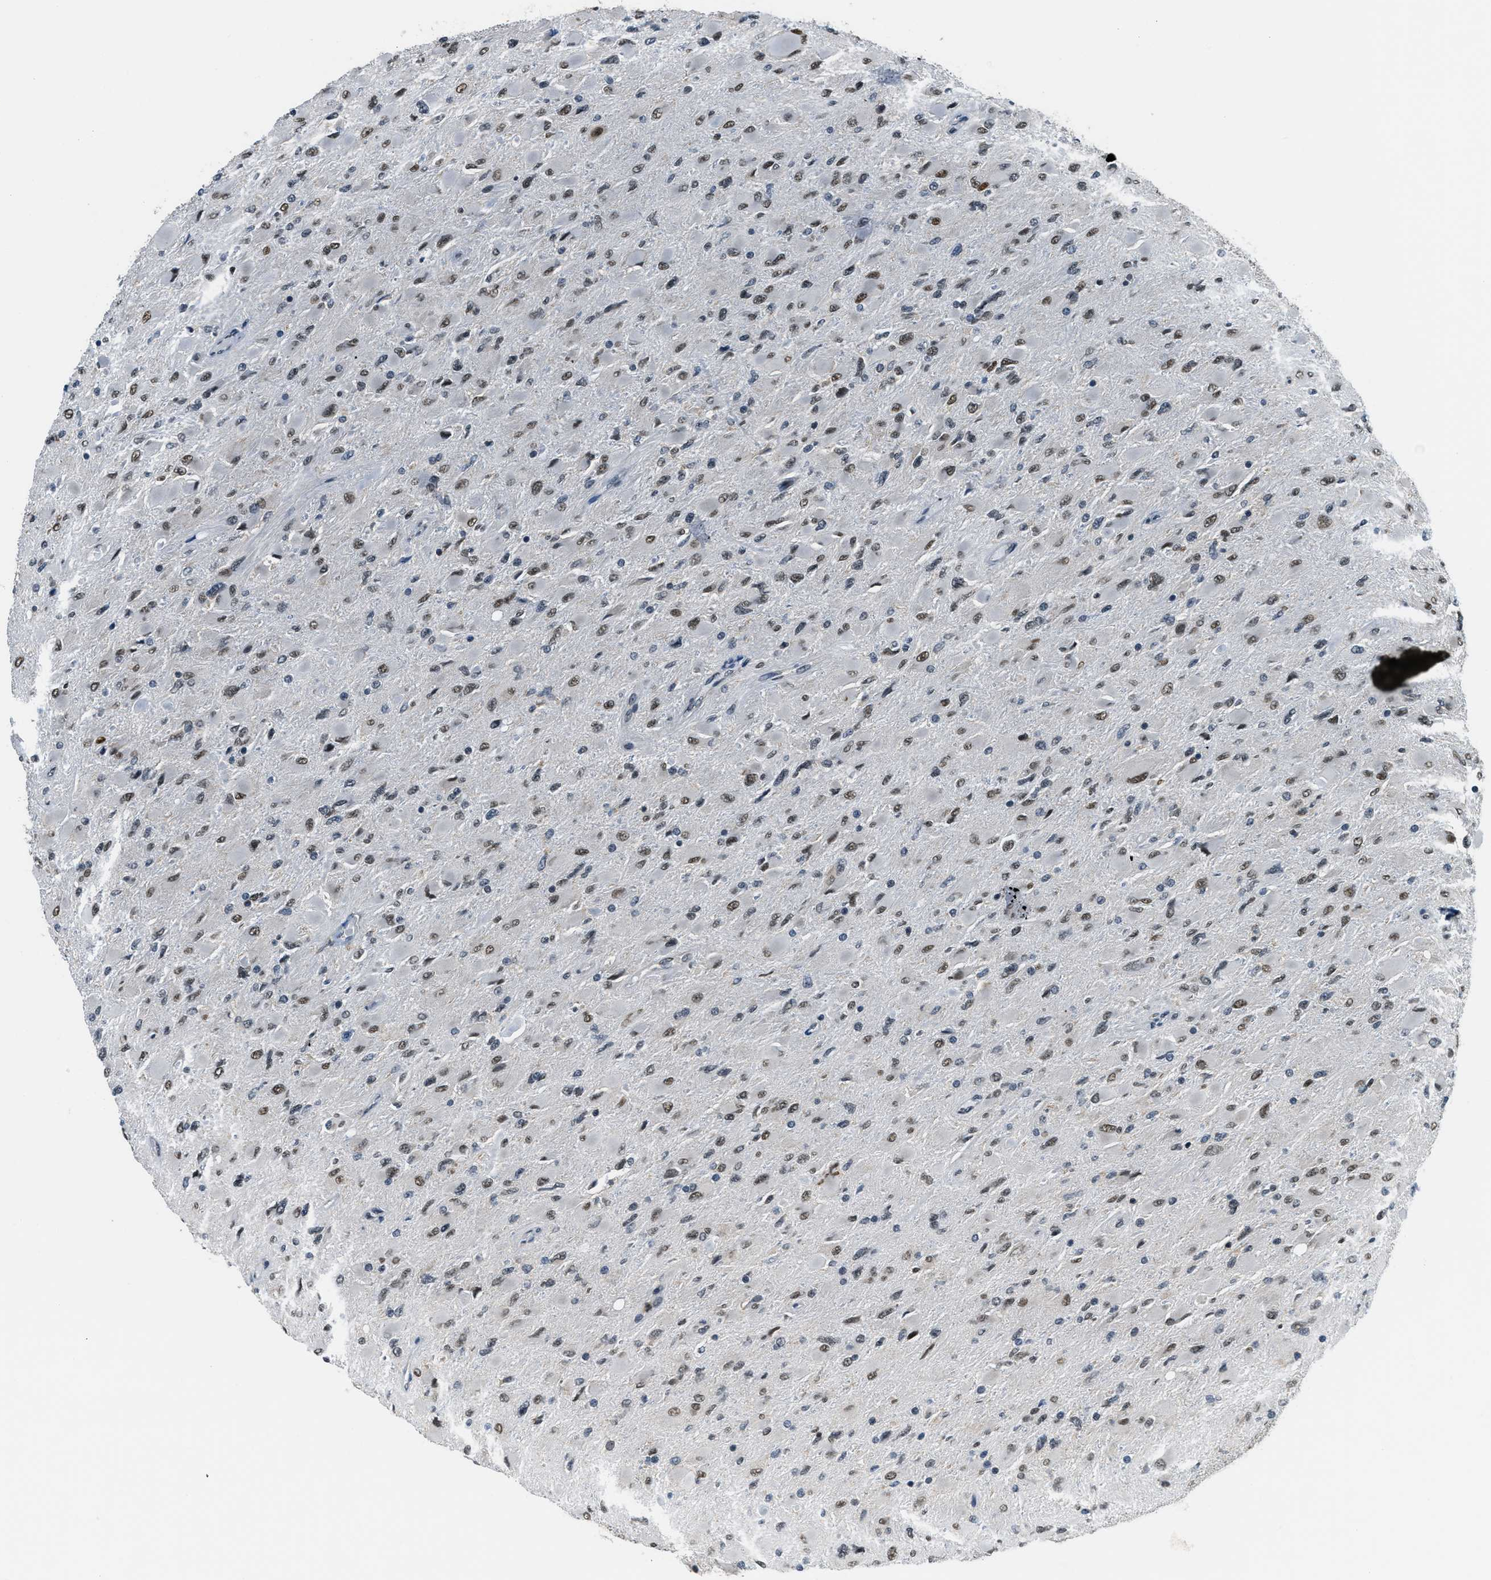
{"staining": {"intensity": "moderate", "quantity": "25%-75%", "location": "nuclear"}, "tissue": "glioma", "cell_type": "Tumor cells", "image_type": "cancer", "snomed": [{"axis": "morphology", "description": "Glioma, malignant, High grade"}, {"axis": "topography", "description": "Cerebral cortex"}], "caption": "Brown immunohistochemical staining in malignant high-grade glioma reveals moderate nuclear expression in about 25%-75% of tumor cells. The protein is shown in brown color, while the nuclei are stained blue.", "gene": "RAB11FIP1", "patient": {"sex": "female", "age": 36}}